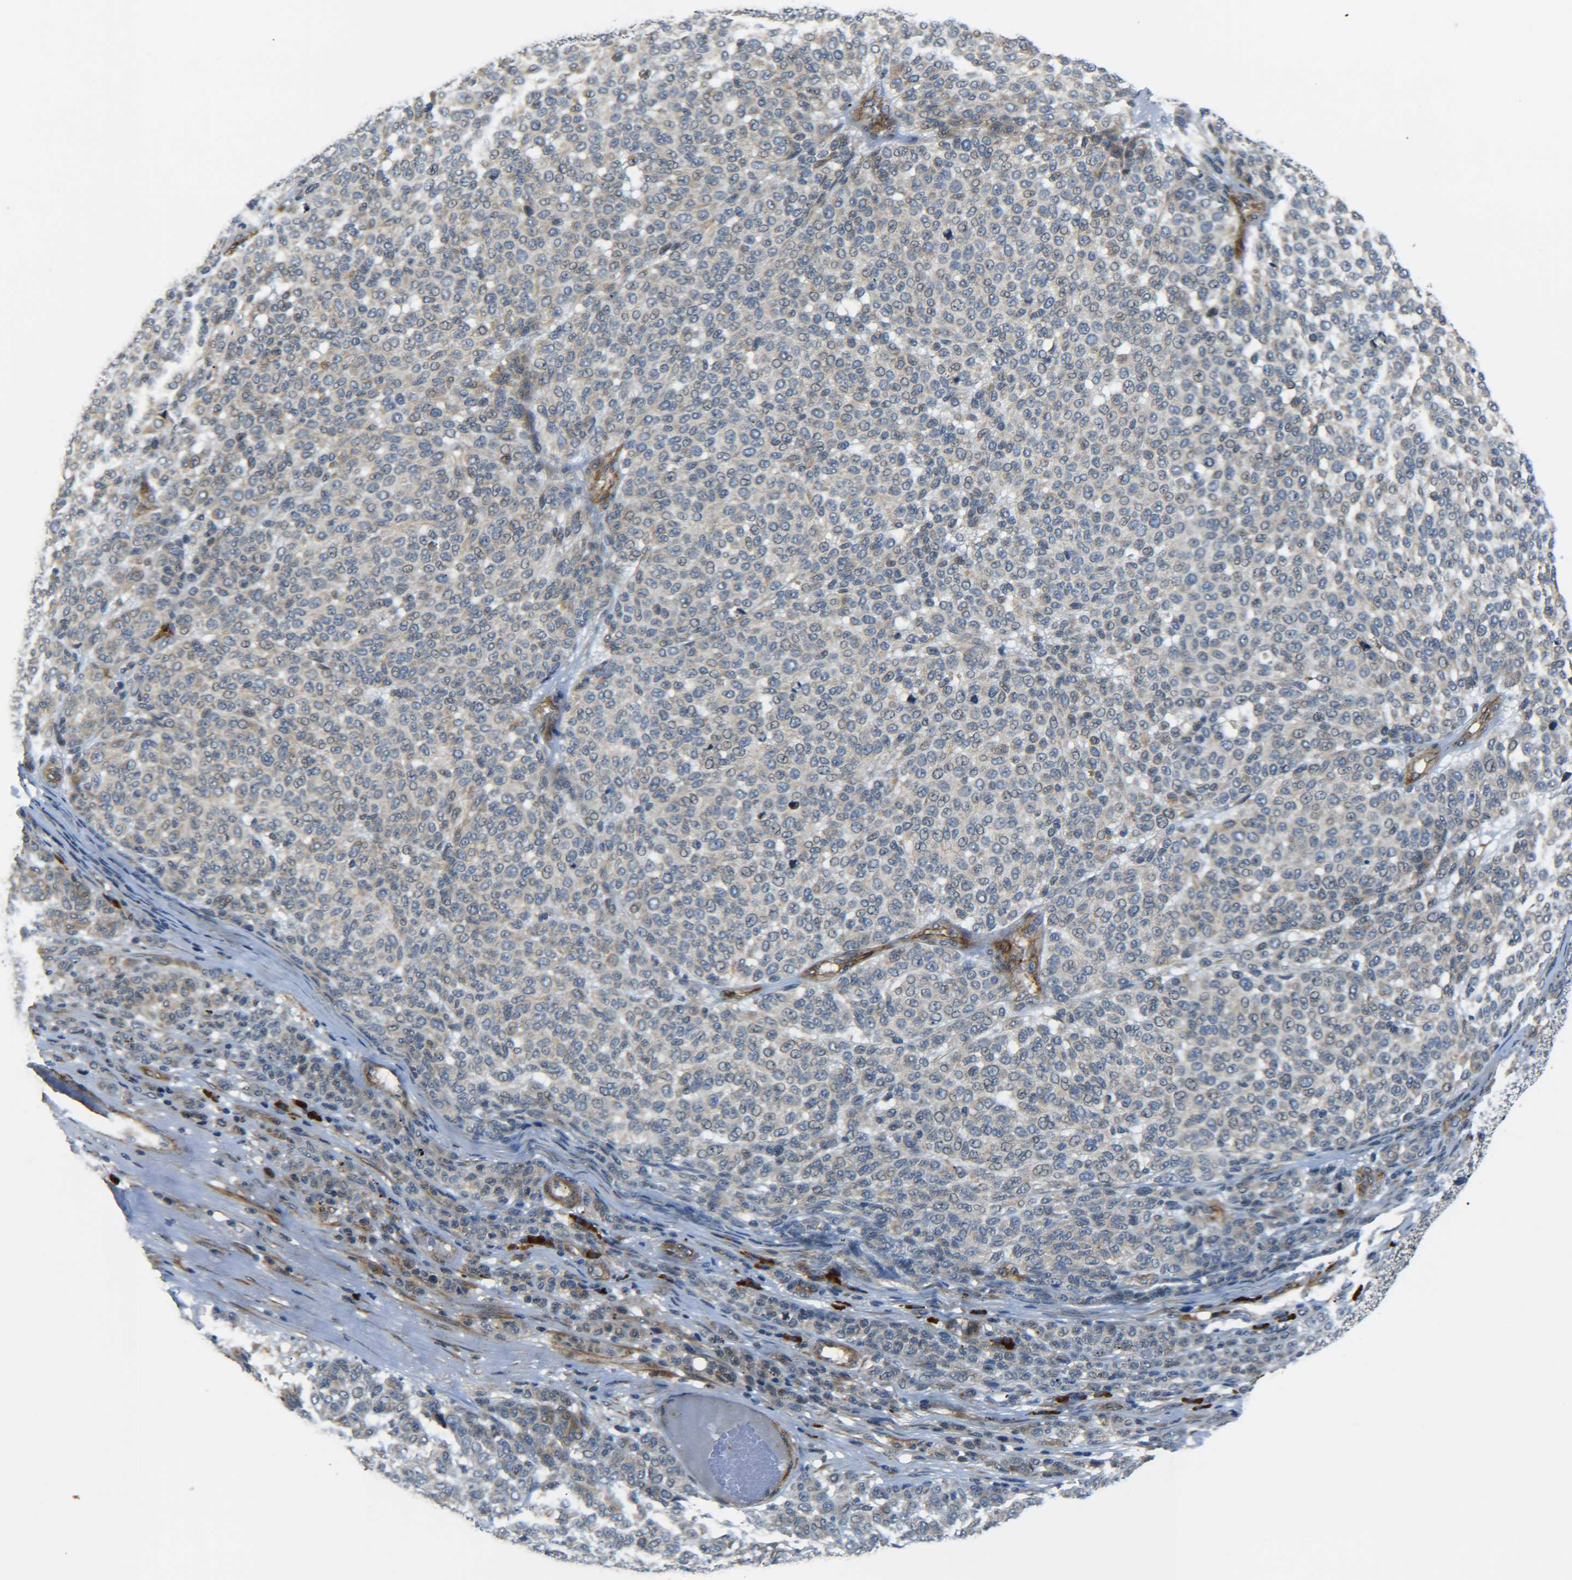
{"staining": {"intensity": "weak", "quantity": "<25%", "location": "cytoplasmic/membranous"}, "tissue": "melanoma", "cell_type": "Tumor cells", "image_type": "cancer", "snomed": [{"axis": "morphology", "description": "Malignant melanoma, NOS"}, {"axis": "topography", "description": "Skin"}], "caption": "Melanoma stained for a protein using immunohistochemistry shows no expression tumor cells.", "gene": "MEIS1", "patient": {"sex": "male", "age": 59}}